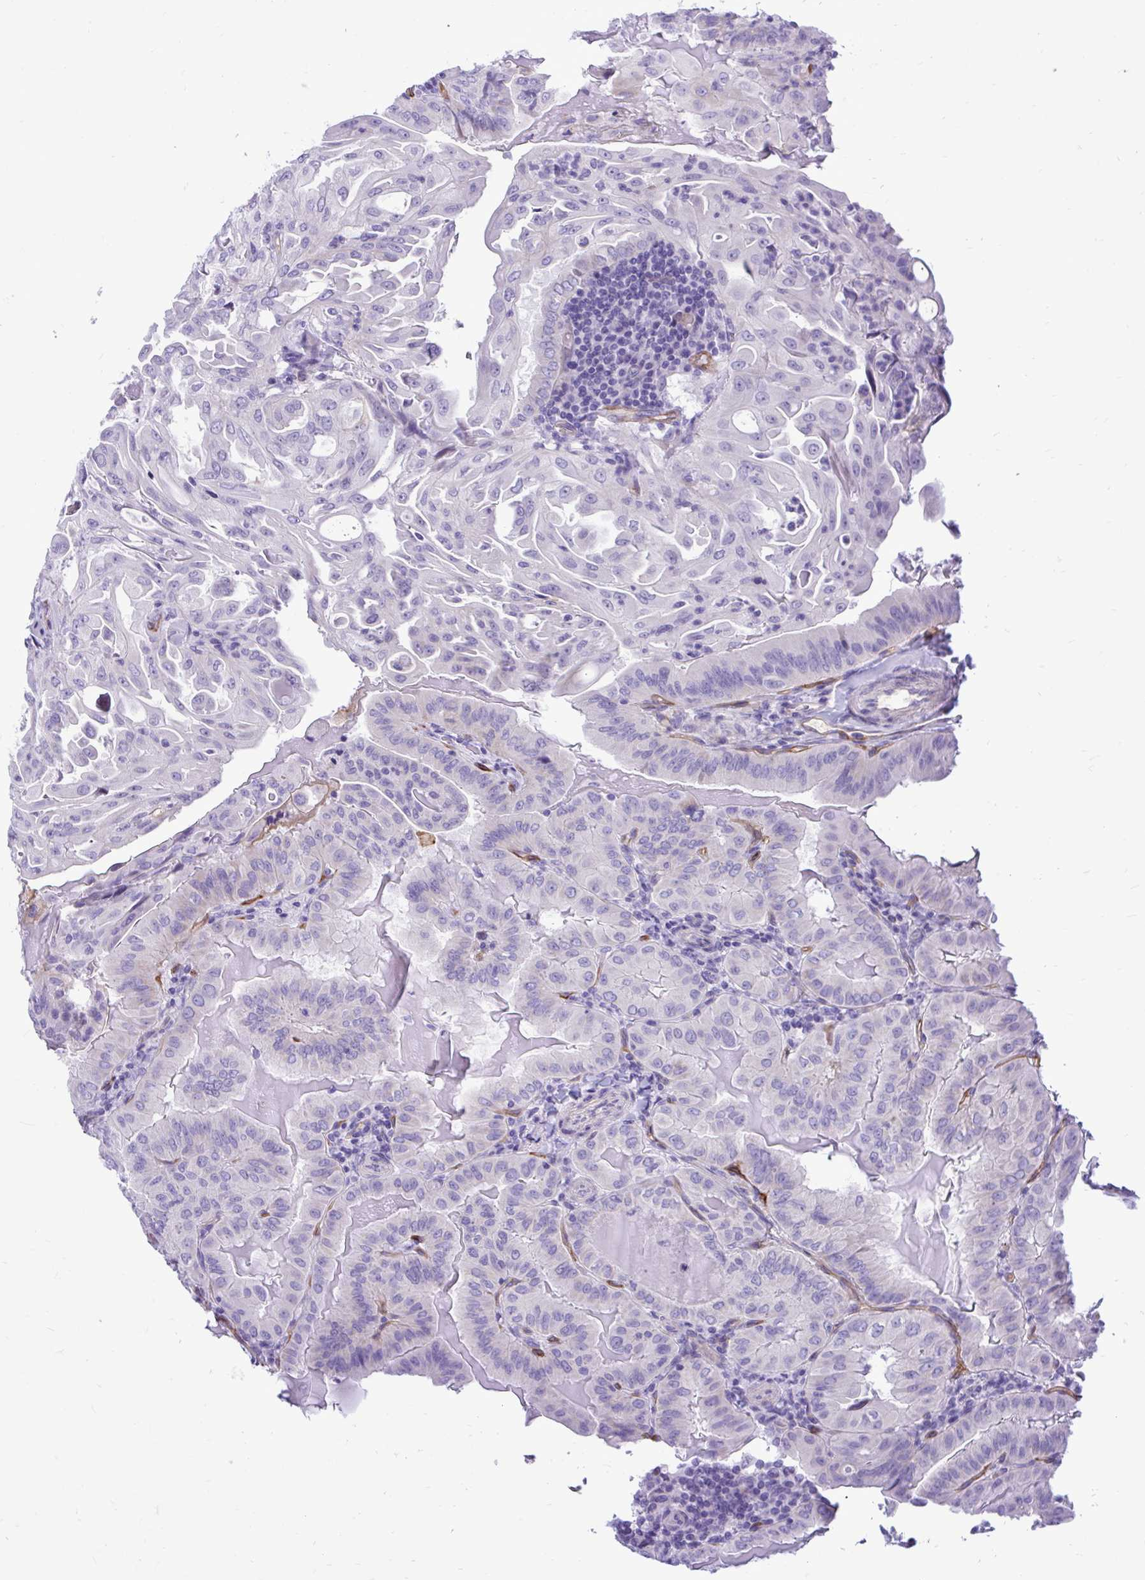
{"staining": {"intensity": "negative", "quantity": "none", "location": "none"}, "tissue": "thyroid cancer", "cell_type": "Tumor cells", "image_type": "cancer", "snomed": [{"axis": "morphology", "description": "Papillary adenocarcinoma, NOS"}, {"axis": "topography", "description": "Thyroid gland"}], "caption": "Immunohistochemistry of thyroid cancer exhibits no positivity in tumor cells. (DAB immunohistochemistry visualized using brightfield microscopy, high magnification).", "gene": "ABCG2", "patient": {"sex": "female", "age": 68}}